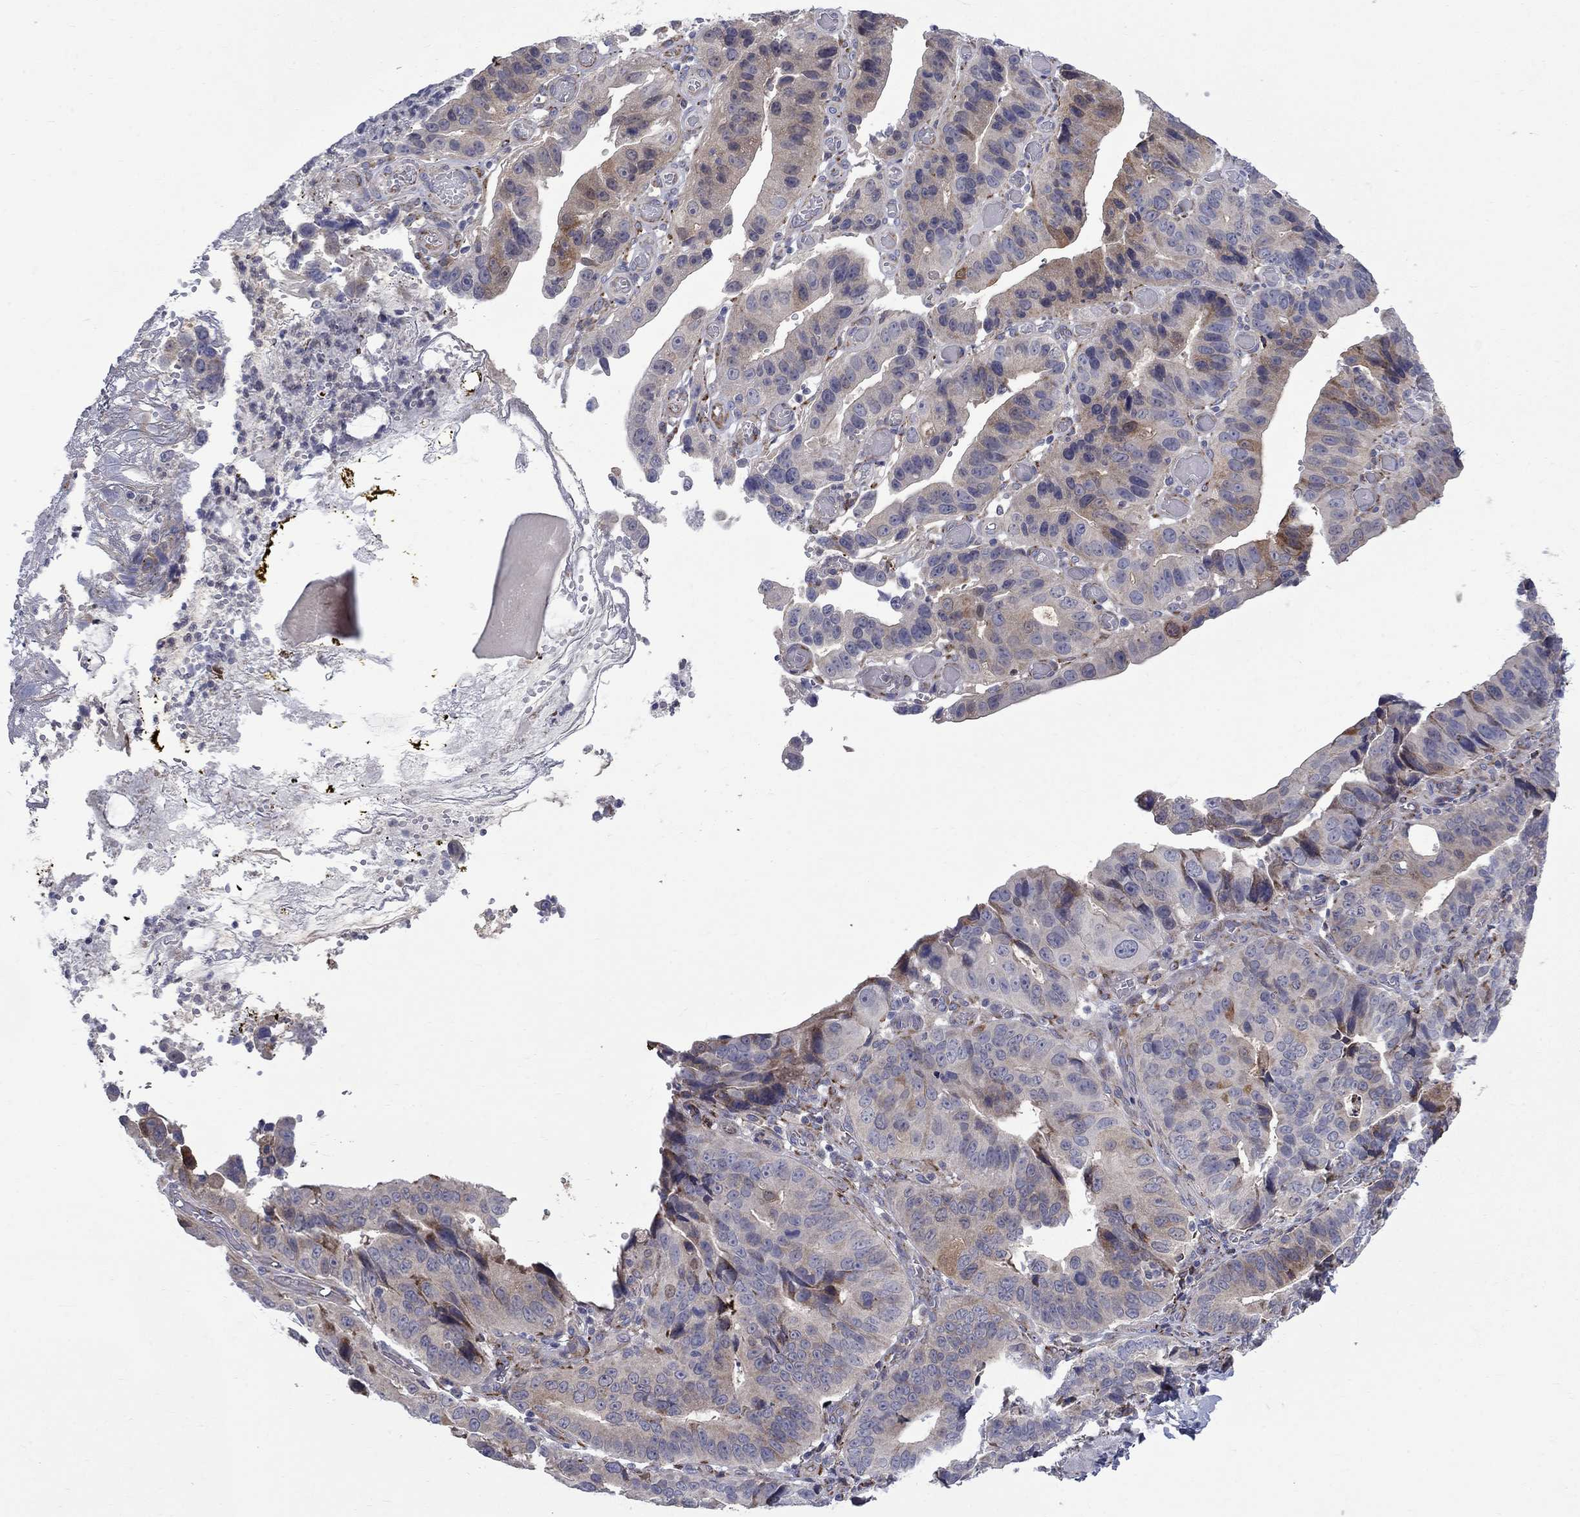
{"staining": {"intensity": "moderate", "quantity": "<25%", "location": "cytoplasmic/membranous"}, "tissue": "stomach cancer", "cell_type": "Tumor cells", "image_type": "cancer", "snomed": [{"axis": "morphology", "description": "Adenocarcinoma, NOS"}, {"axis": "topography", "description": "Stomach"}], "caption": "A histopathology image showing moderate cytoplasmic/membranous expression in approximately <25% of tumor cells in stomach cancer, as visualized by brown immunohistochemical staining.", "gene": "ASNS", "patient": {"sex": "male", "age": 84}}